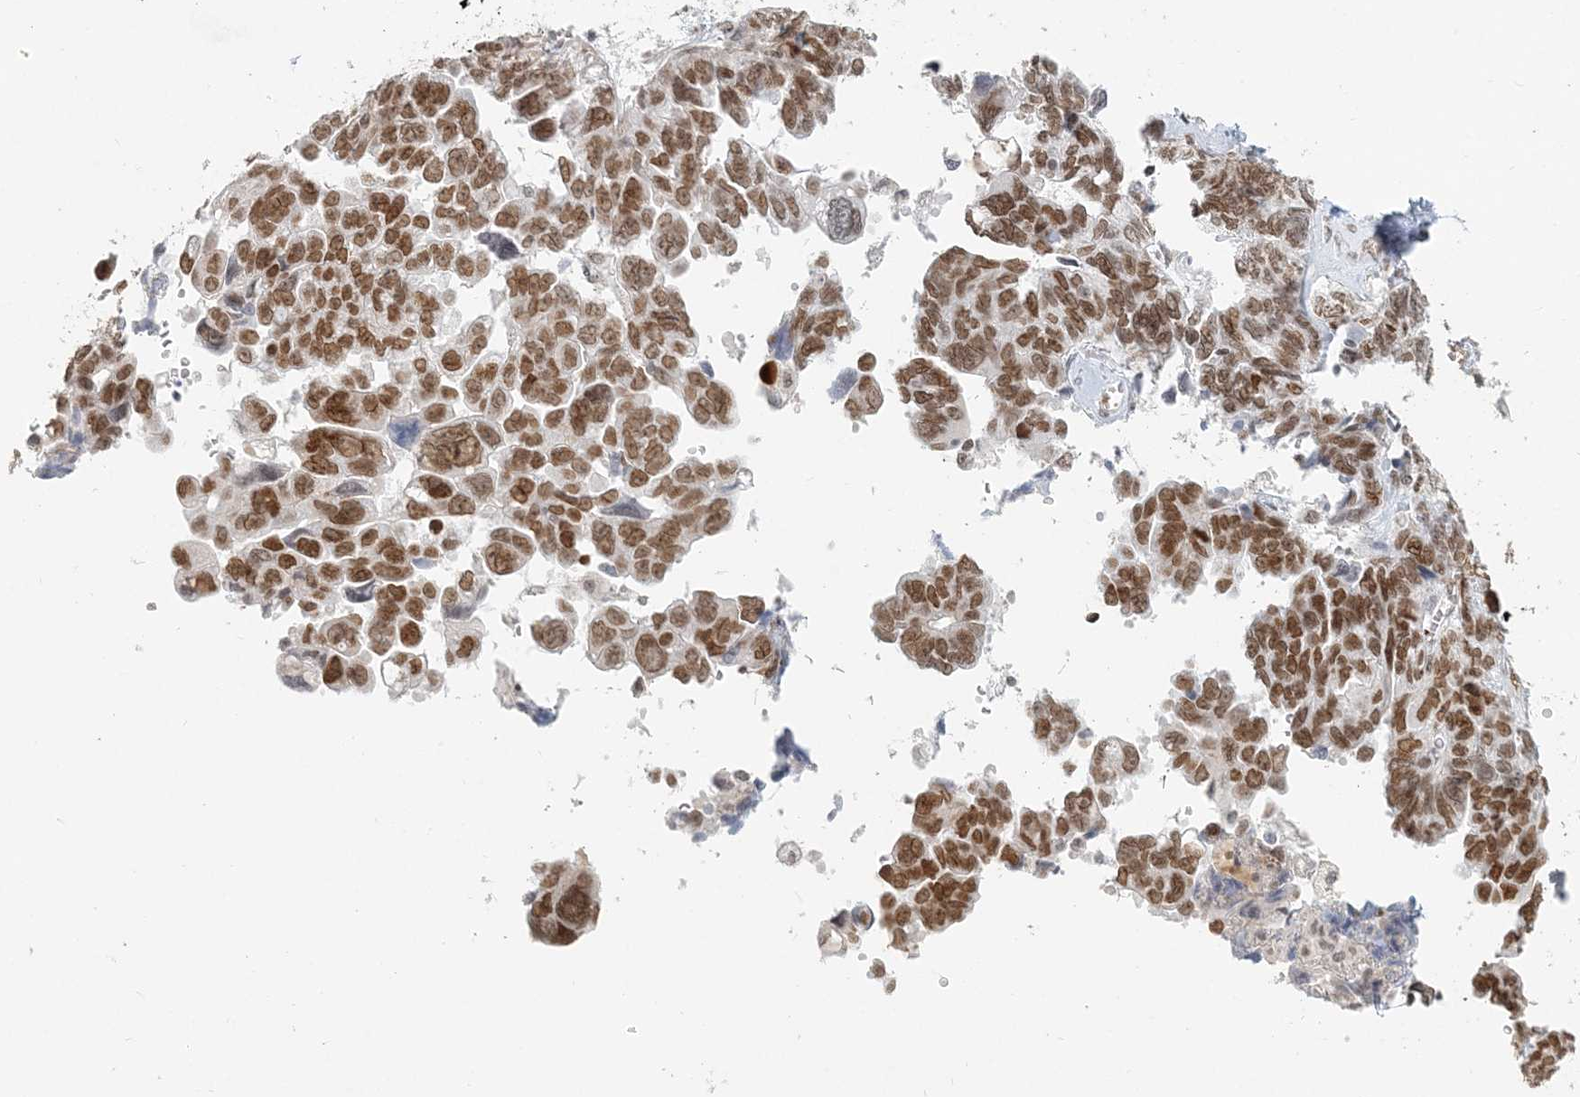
{"staining": {"intensity": "moderate", "quantity": ">75%", "location": "nuclear"}, "tissue": "ovarian cancer", "cell_type": "Tumor cells", "image_type": "cancer", "snomed": [{"axis": "morphology", "description": "Cystadenocarcinoma, serous, NOS"}, {"axis": "topography", "description": "Ovary"}], "caption": "Ovarian cancer (serous cystadenocarcinoma) tissue displays moderate nuclear staining in approximately >75% of tumor cells, visualized by immunohistochemistry. (IHC, brightfield microscopy, high magnification).", "gene": "BAZ1B", "patient": {"sex": "female", "age": 79}}